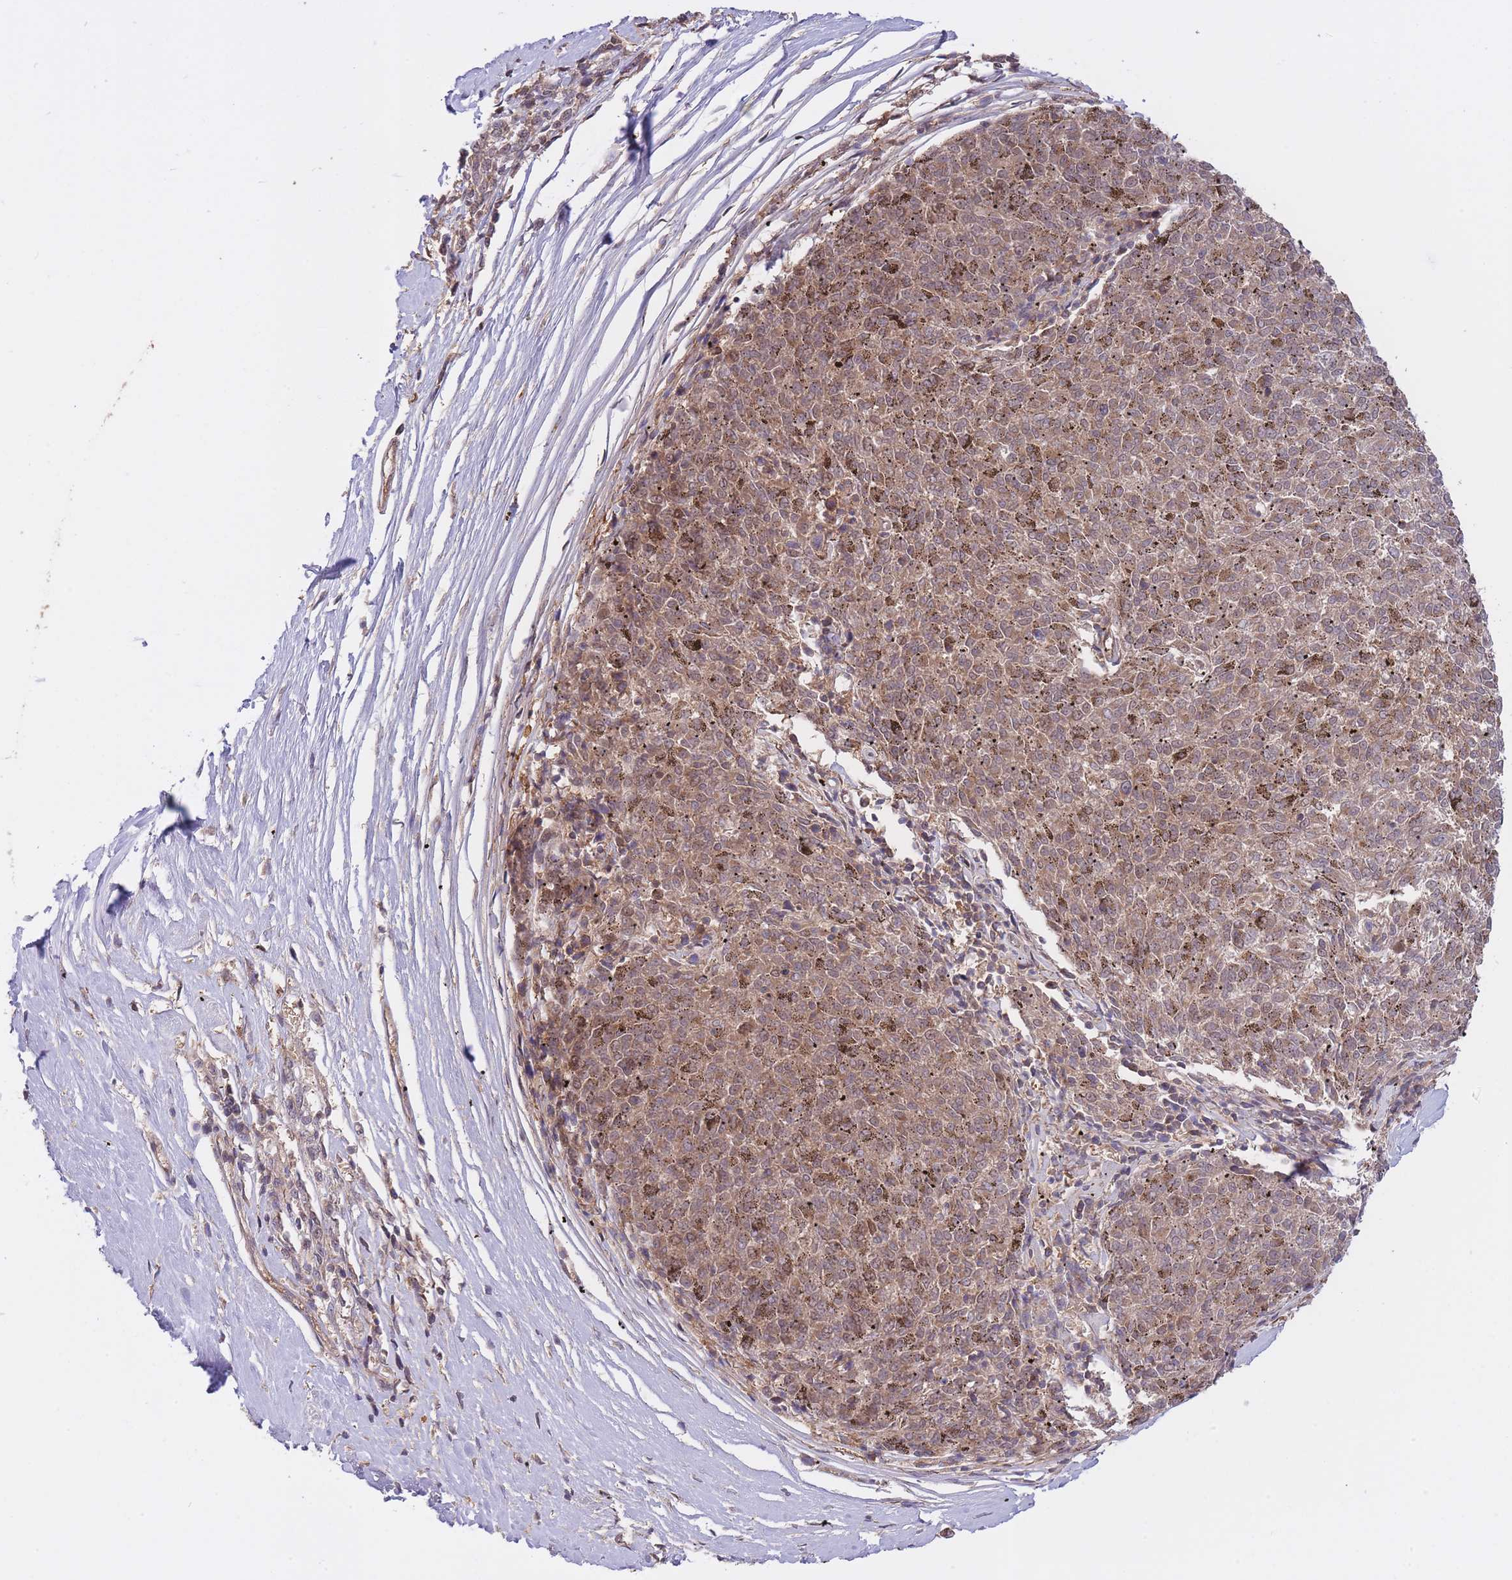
{"staining": {"intensity": "weak", "quantity": ">75%", "location": "cytoplasmic/membranous"}, "tissue": "melanoma", "cell_type": "Tumor cells", "image_type": "cancer", "snomed": [{"axis": "morphology", "description": "Malignant melanoma, NOS"}, {"axis": "topography", "description": "Skin"}], "caption": "Malignant melanoma stained for a protein displays weak cytoplasmic/membranous positivity in tumor cells. The staining was performed using DAB, with brown indicating positive protein expression. Nuclei are stained blue with hematoxylin.", "gene": "ZNF304", "patient": {"sex": "female", "age": 72}}